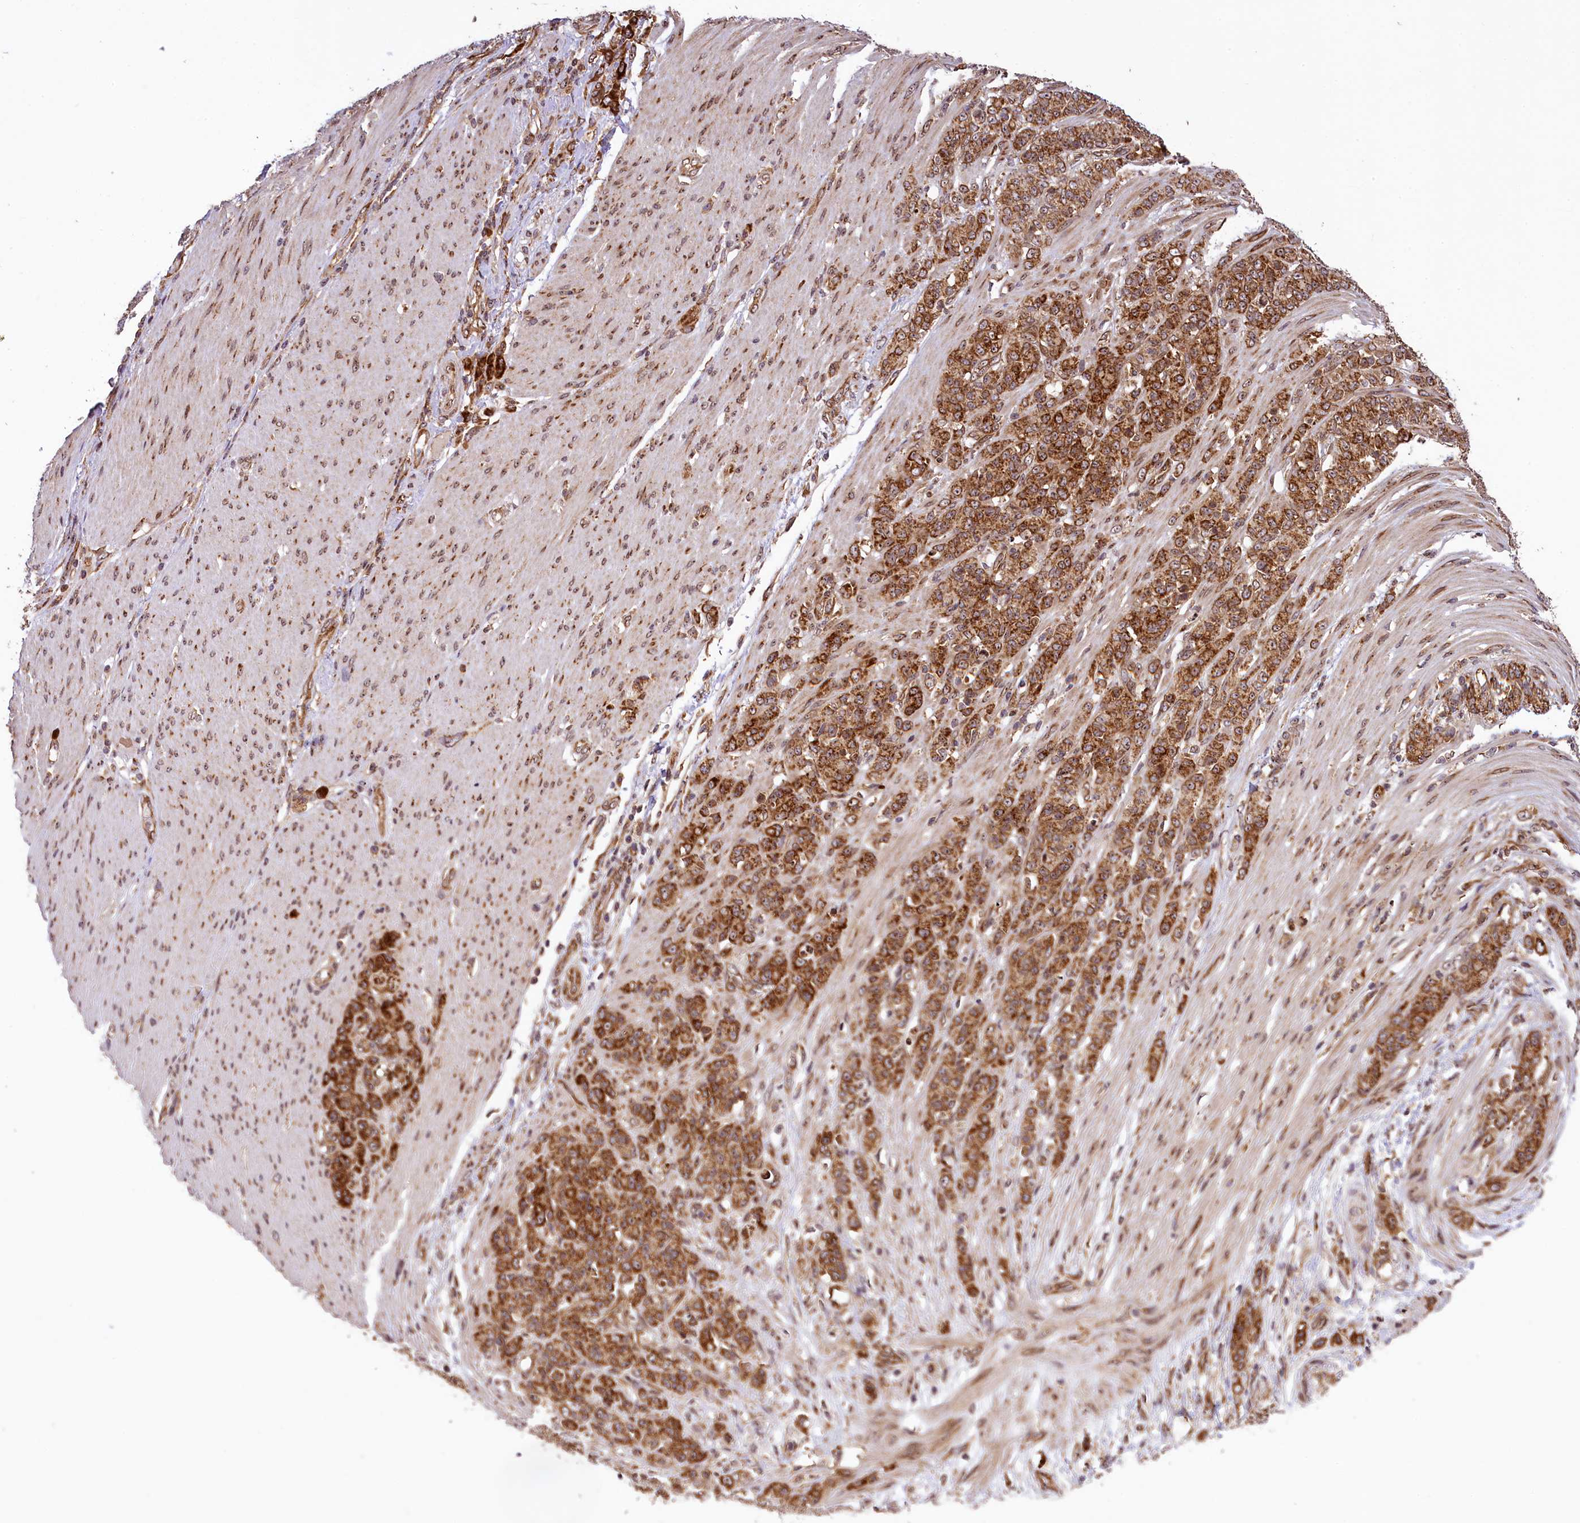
{"staining": {"intensity": "strong", "quantity": ">75%", "location": "cytoplasmic/membranous"}, "tissue": "stomach cancer", "cell_type": "Tumor cells", "image_type": "cancer", "snomed": [{"axis": "morphology", "description": "Adenocarcinoma, NOS"}, {"axis": "topography", "description": "Stomach"}], "caption": "This is an image of IHC staining of adenocarcinoma (stomach), which shows strong positivity in the cytoplasmic/membranous of tumor cells.", "gene": "LARP4", "patient": {"sex": "female", "age": 79}}